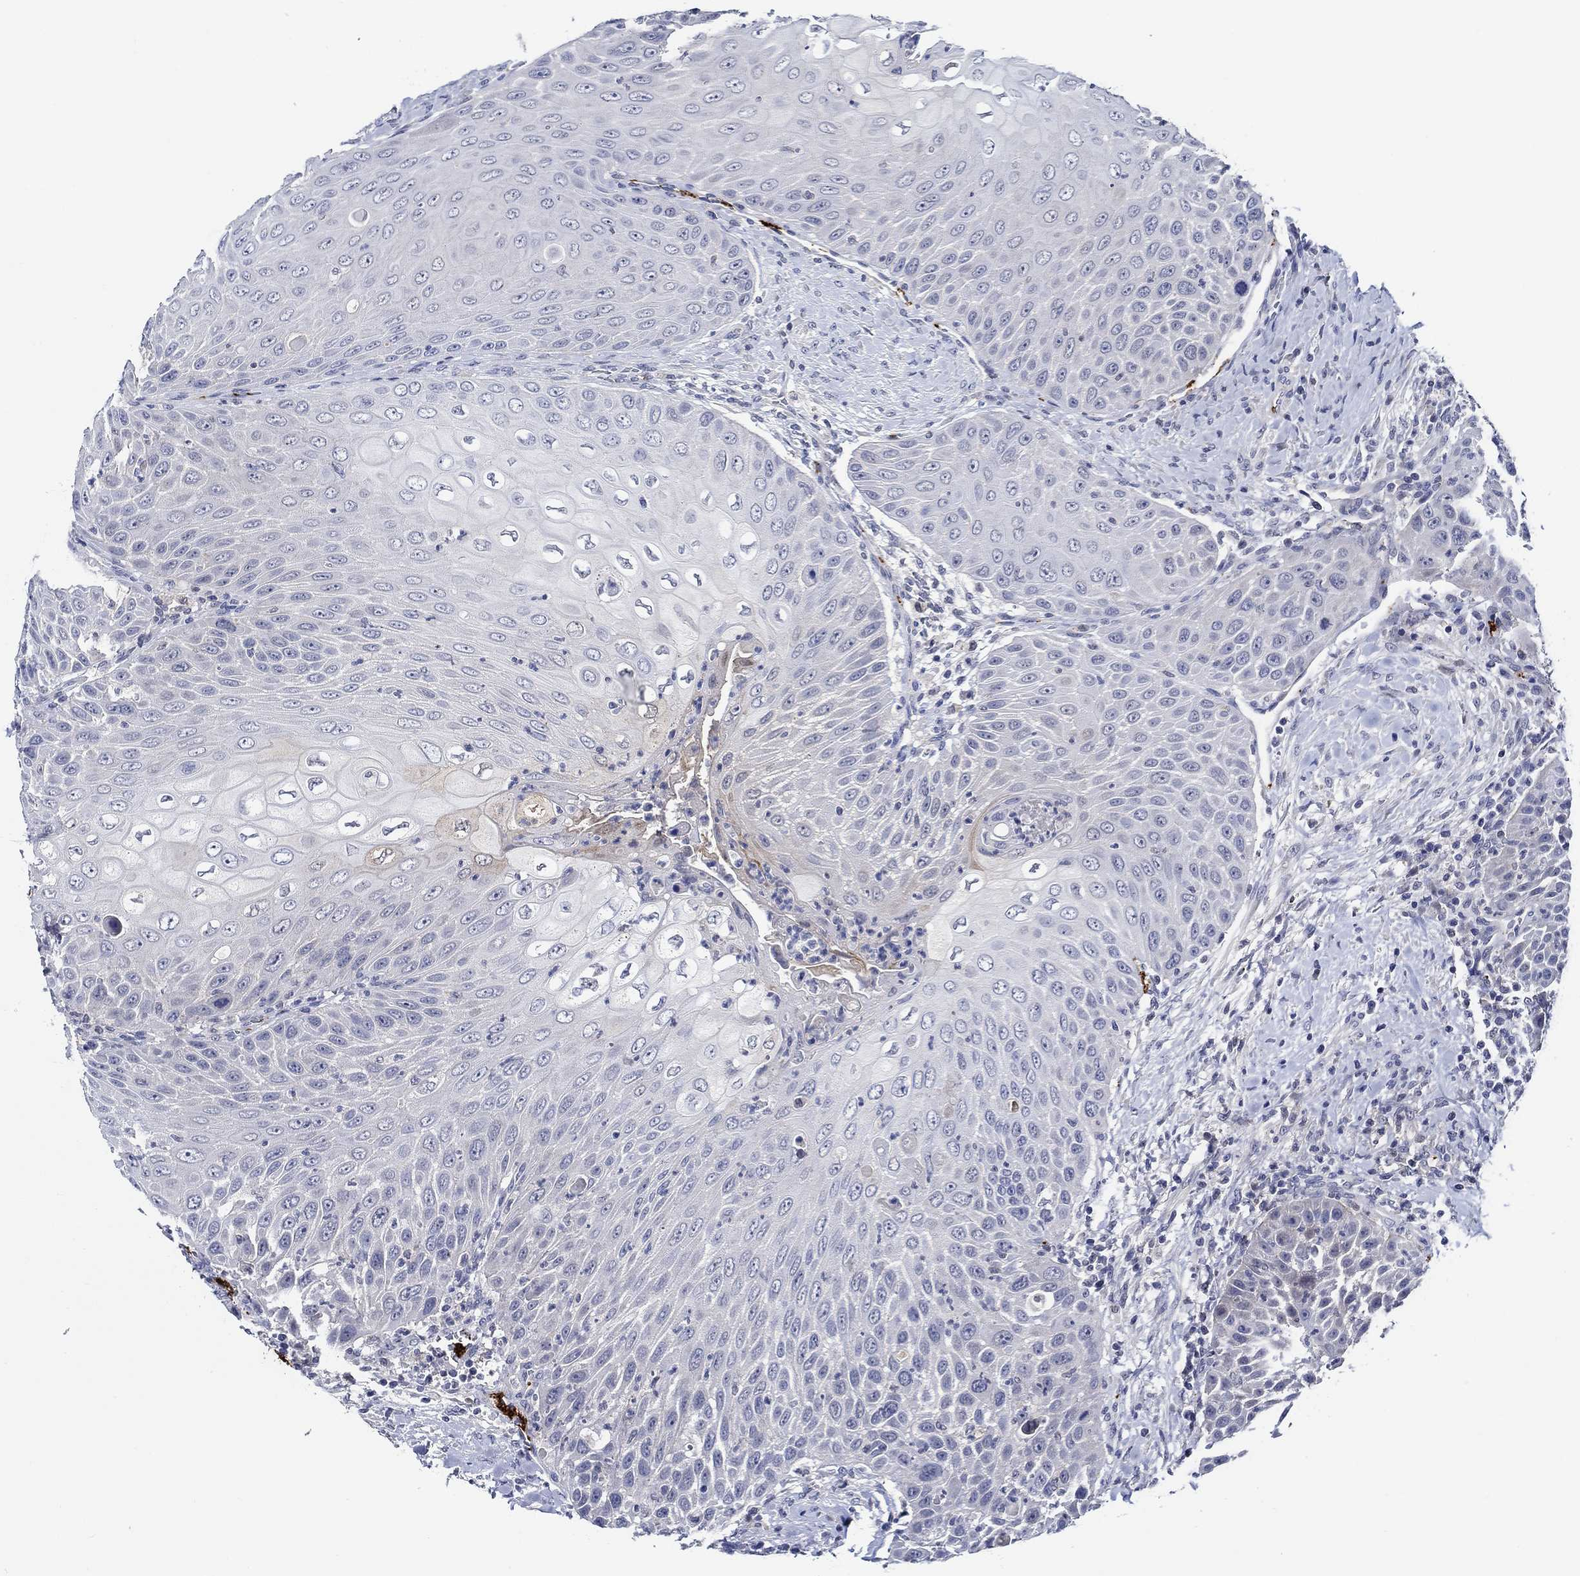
{"staining": {"intensity": "negative", "quantity": "none", "location": "none"}, "tissue": "head and neck cancer", "cell_type": "Tumor cells", "image_type": "cancer", "snomed": [{"axis": "morphology", "description": "Squamous cell carcinoma, NOS"}, {"axis": "topography", "description": "Head-Neck"}], "caption": "The histopathology image shows no significant expression in tumor cells of head and neck cancer.", "gene": "ALOX12", "patient": {"sex": "male", "age": 69}}